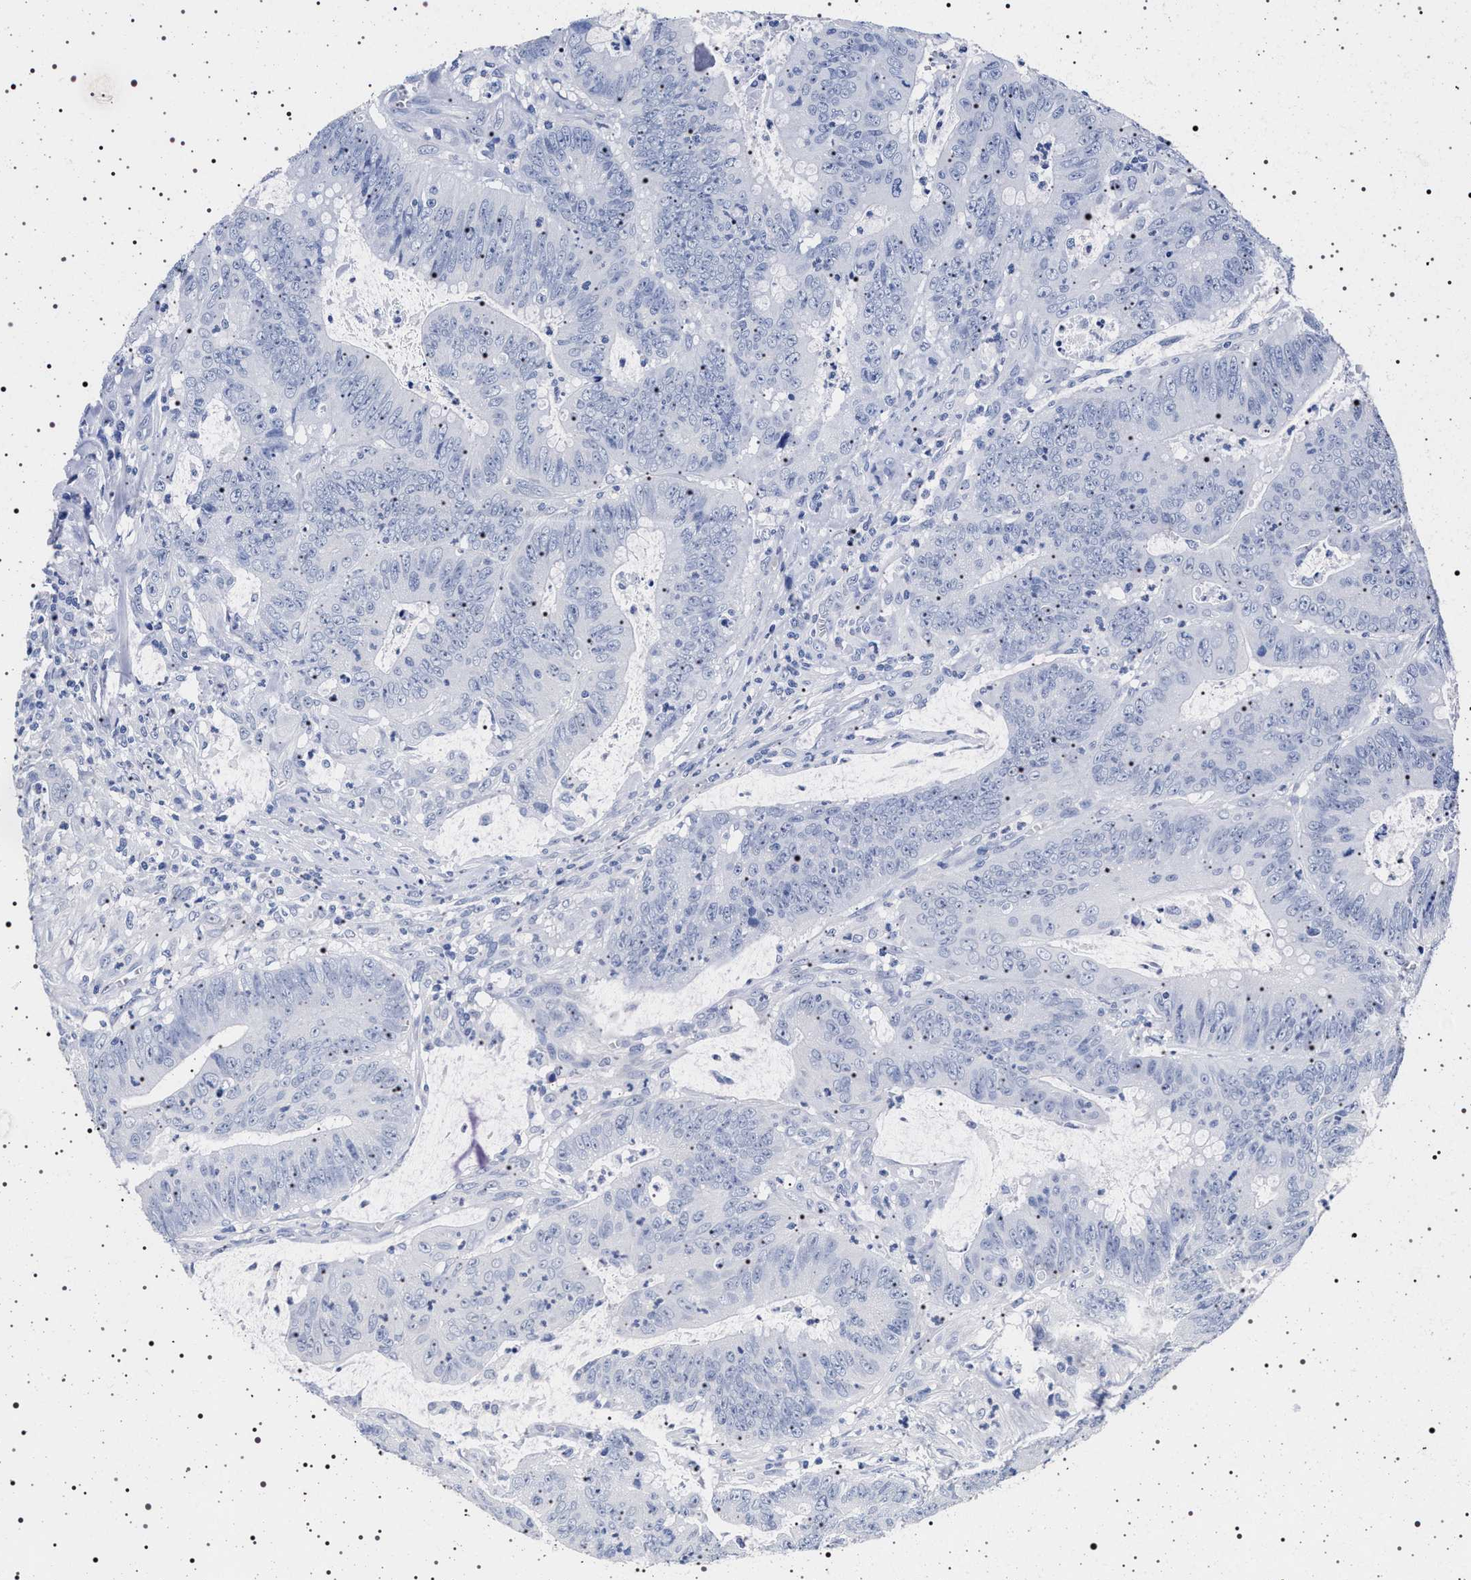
{"staining": {"intensity": "negative", "quantity": "none", "location": "none"}, "tissue": "colorectal cancer", "cell_type": "Tumor cells", "image_type": "cancer", "snomed": [{"axis": "morphology", "description": "Adenocarcinoma, NOS"}, {"axis": "topography", "description": "Colon"}], "caption": "There is no significant positivity in tumor cells of colorectal cancer (adenocarcinoma).", "gene": "MAPK10", "patient": {"sex": "male", "age": 45}}